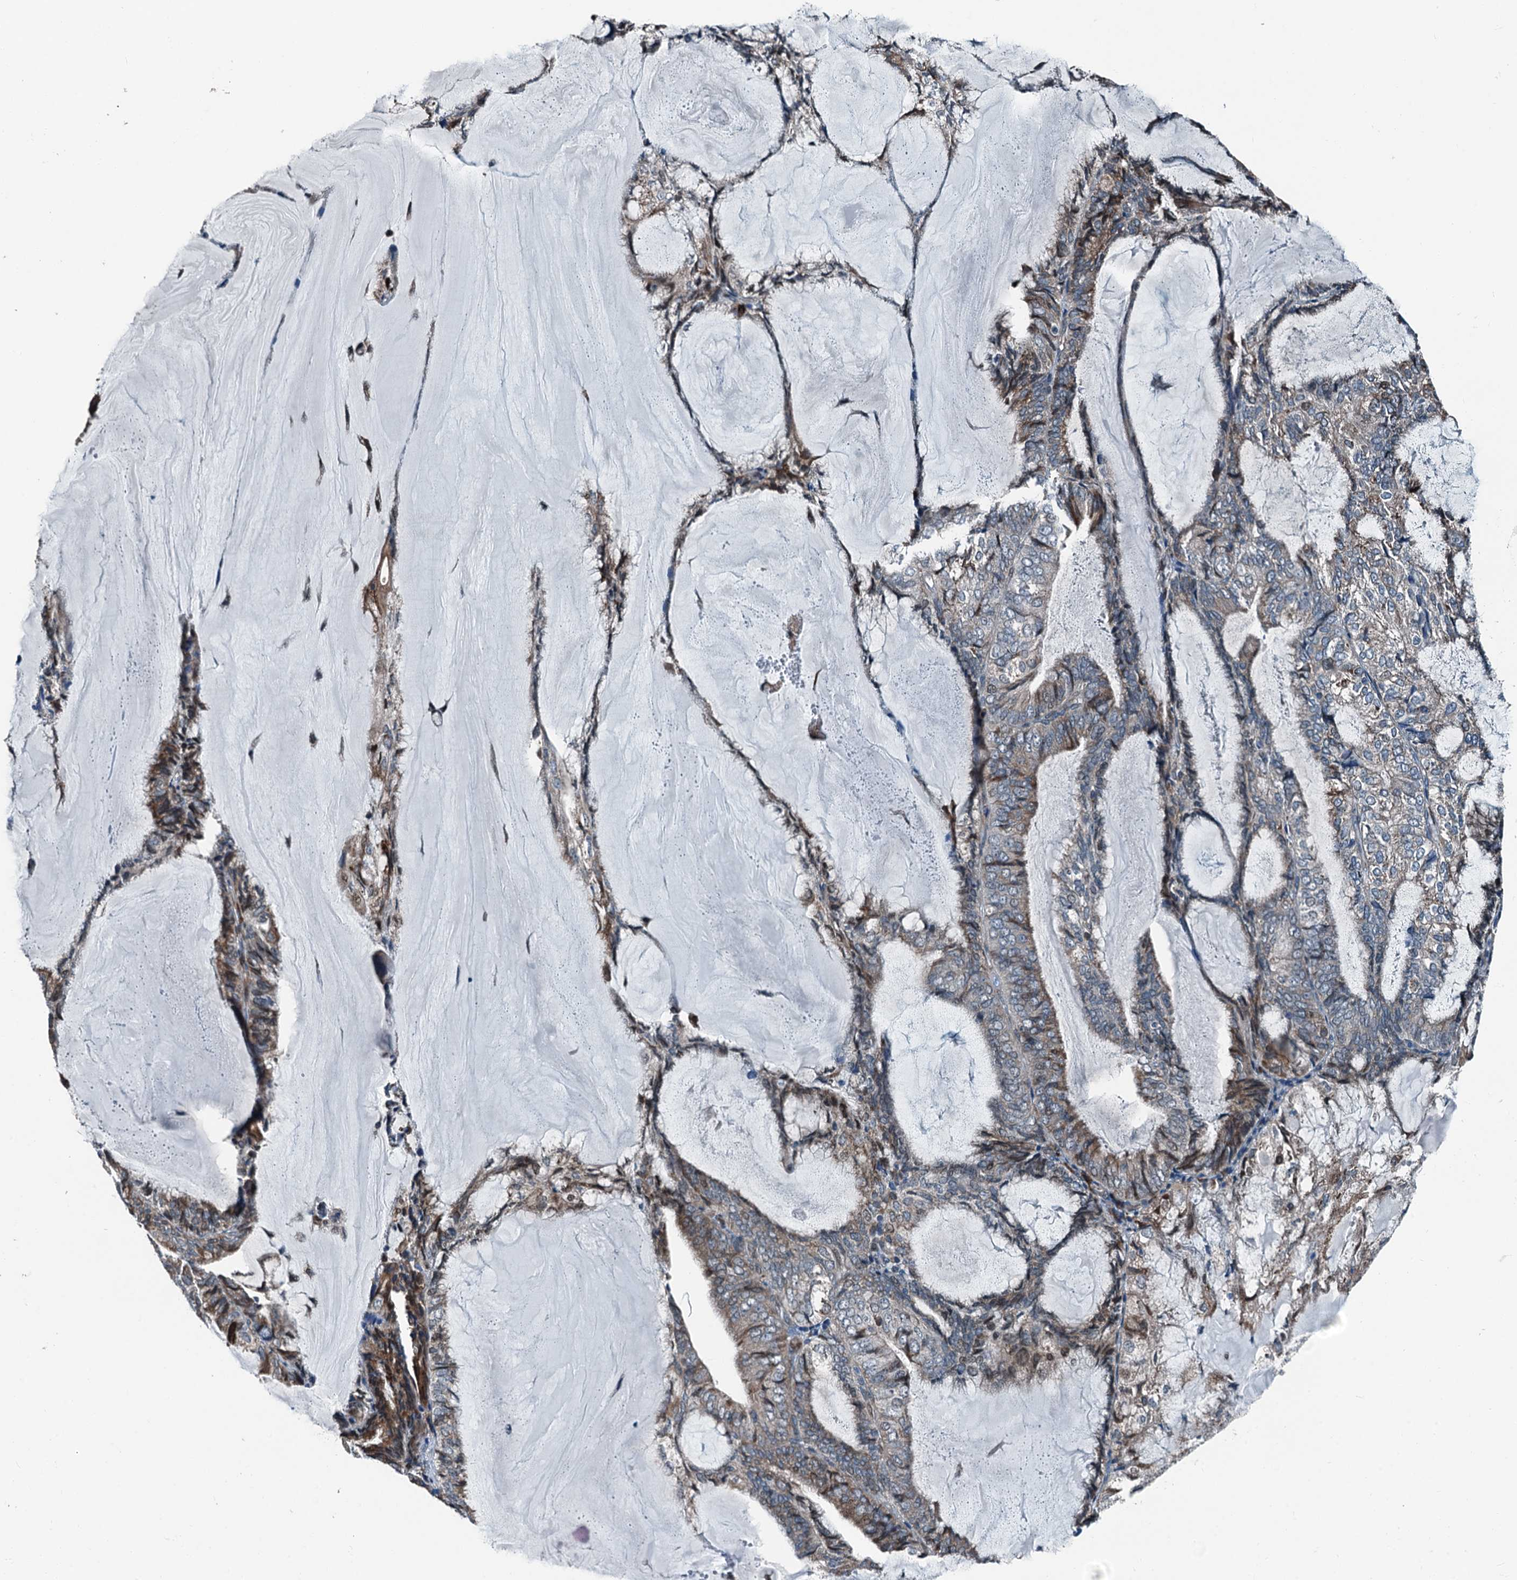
{"staining": {"intensity": "moderate", "quantity": "25%-75%", "location": "cytoplasmic/membranous"}, "tissue": "endometrial cancer", "cell_type": "Tumor cells", "image_type": "cancer", "snomed": [{"axis": "morphology", "description": "Adenocarcinoma, NOS"}, {"axis": "topography", "description": "Endometrium"}], "caption": "There is medium levels of moderate cytoplasmic/membranous positivity in tumor cells of endometrial cancer (adenocarcinoma), as demonstrated by immunohistochemical staining (brown color).", "gene": "TAMALIN", "patient": {"sex": "female", "age": 81}}